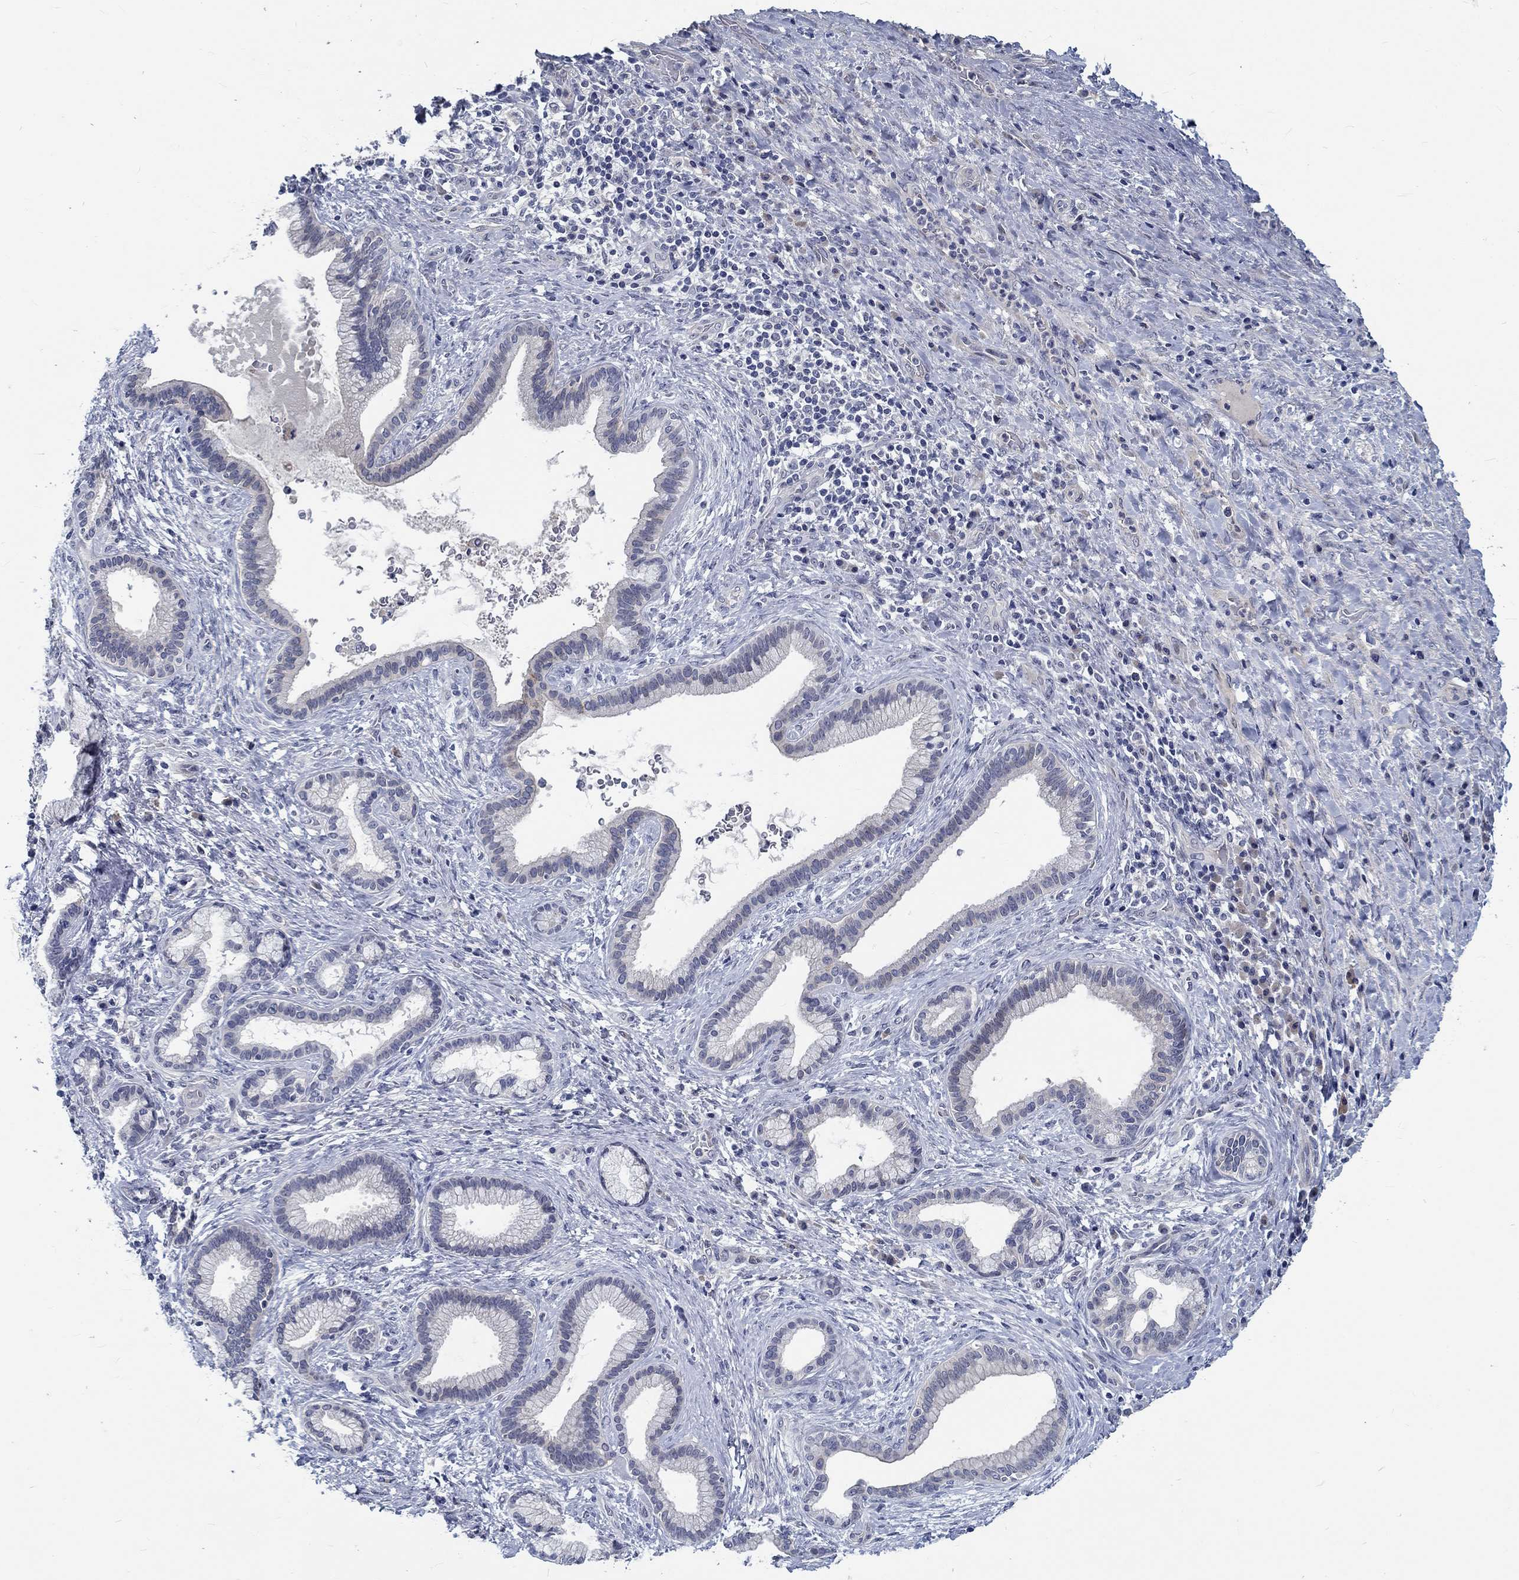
{"staining": {"intensity": "negative", "quantity": "none", "location": "none"}, "tissue": "liver cancer", "cell_type": "Tumor cells", "image_type": "cancer", "snomed": [{"axis": "morphology", "description": "Cholangiocarcinoma"}, {"axis": "topography", "description": "Liver"}], "caption": "Tumor cells show no significant positivity in liver cancer.", "gene": "MYBPC1", "patient": {"sex": "female", "age": 73}}